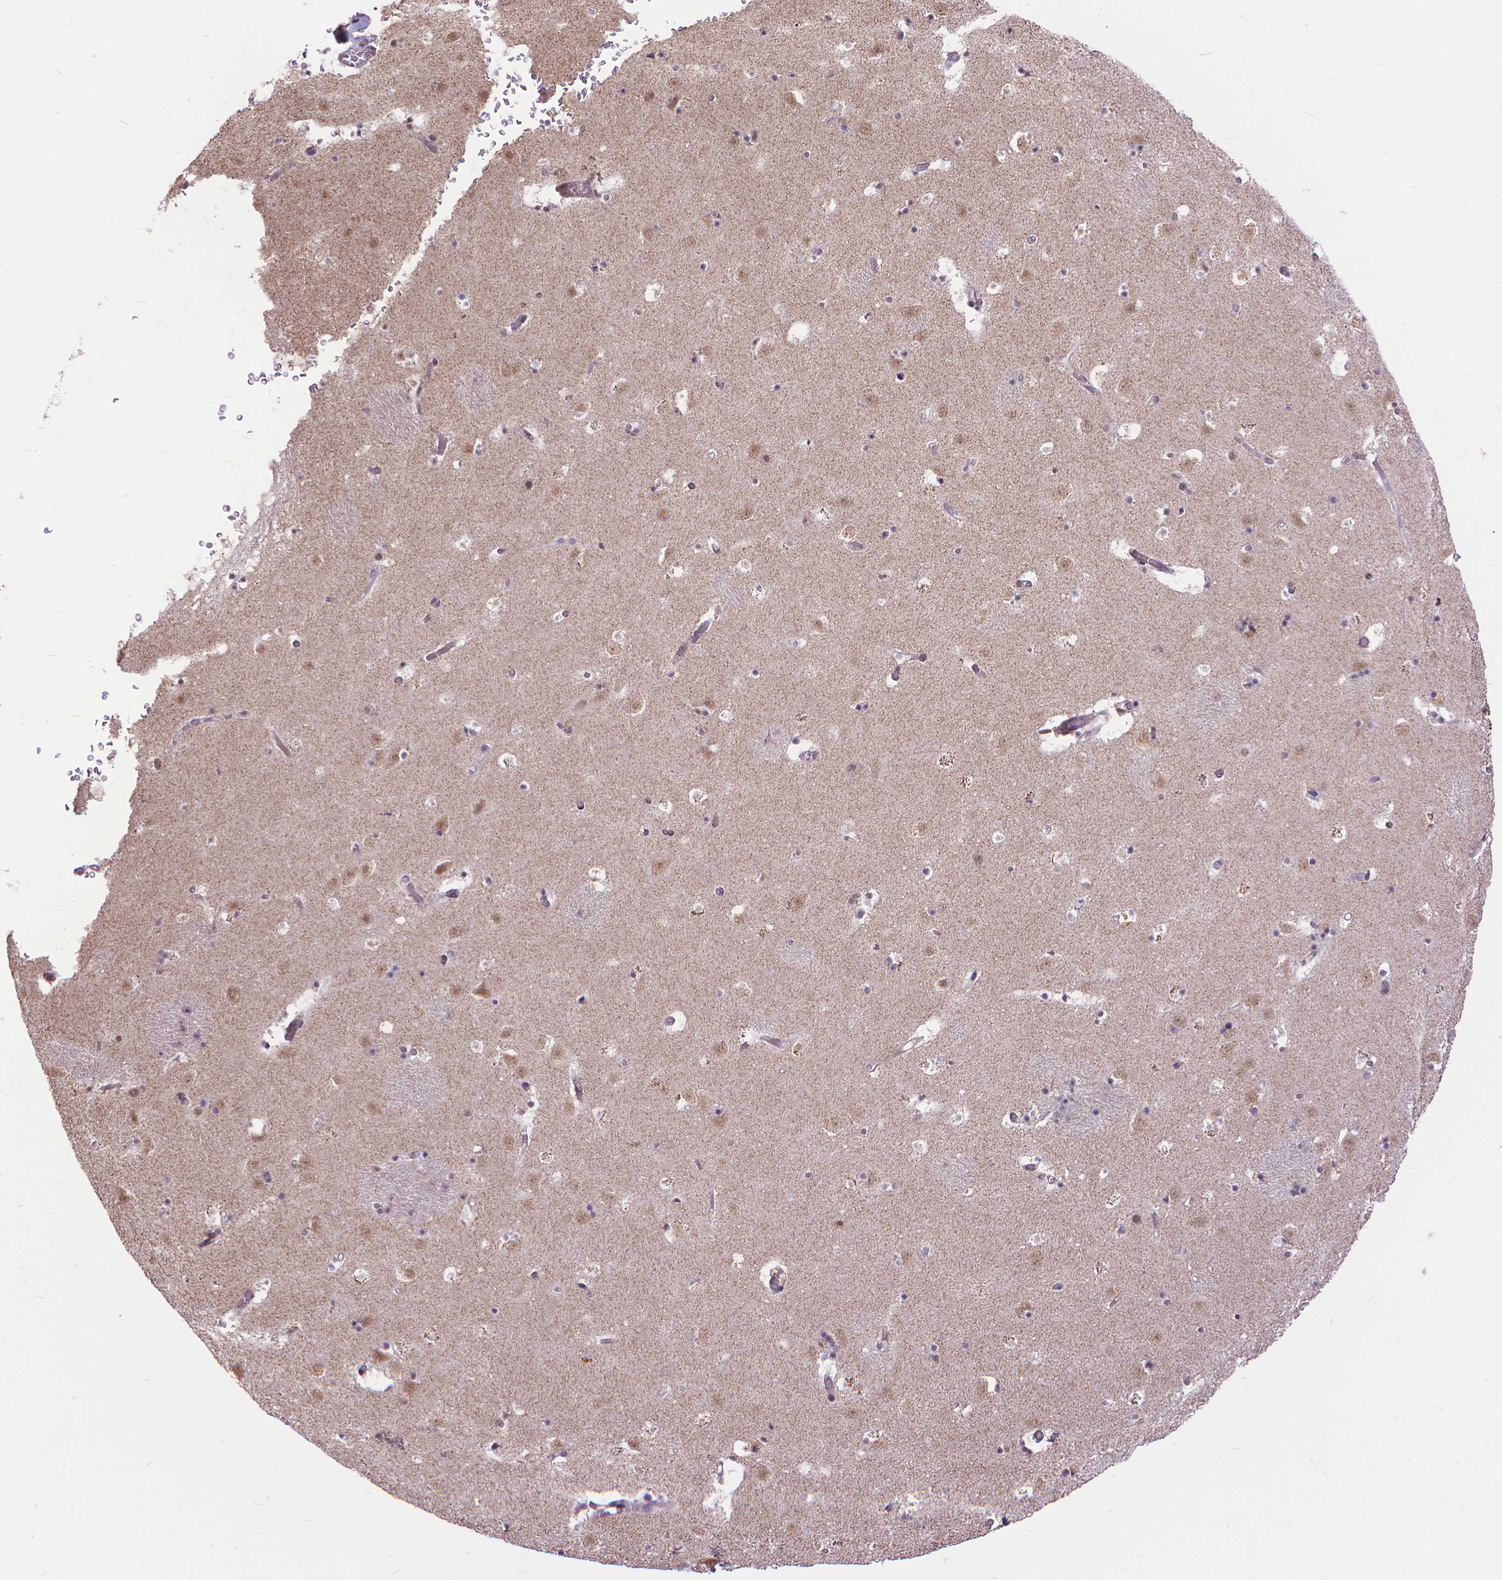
{"staining": {"intensity": "negative", "quantity": "none", "location": "none"}, "tissue": "caudate", "cell_type": "Glial cells", "image_type": "normal", "snomed": [{"axis": "morphology", "description": "Normal tissue, NOS"}, {"axis": "topography", "description": "Lateral ventricle wall"}], "caption": "IHC image of benign caudate: caudate stained with DAB exhibits no significant protein expression in glial cells.", "gene": "TMEM135", "patient": {"sex": "female", "age": 42}}